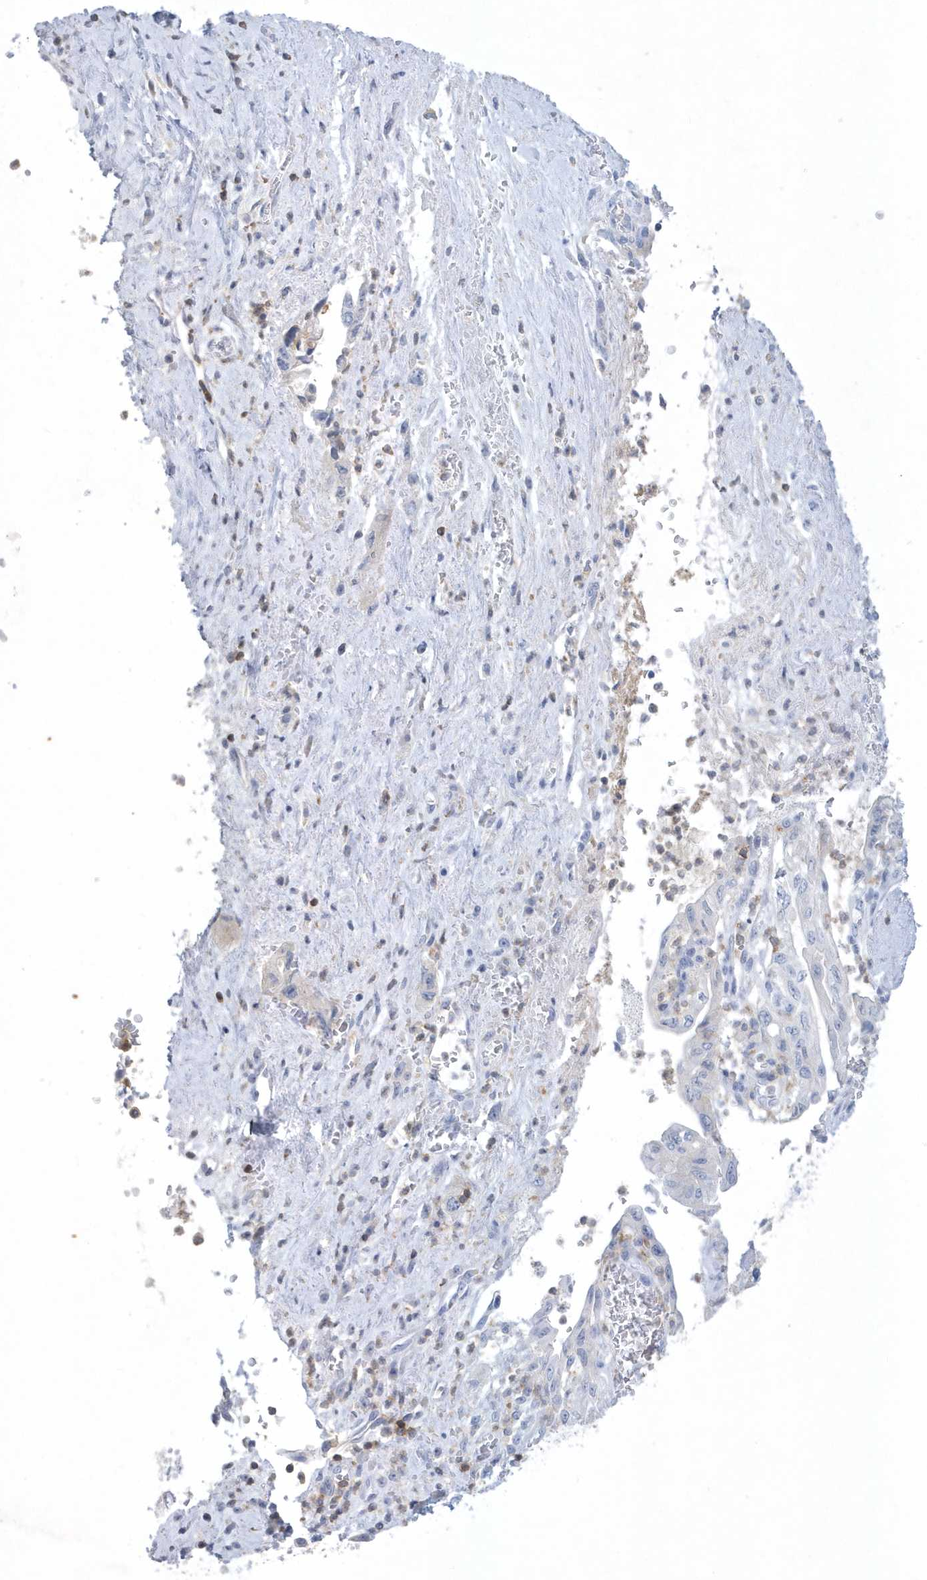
{"staining": {"intensity": "negative", "quantity": "none", "location": "none"}, "tissue": "pancreatic cancer", "cell_type": "Tumor cells", "image_type": "cancer", "snomed": [{"axis": "morphology", "description": "Adenocarcinoma, NOS"}, {"axis": "topography", "description": "Pancreas"}], "caption": "Tumor cells are negative for protein expression in human pancreatic cancer.", "gene": "PSD4", "patient": {"sex": "female", "age": 73}}